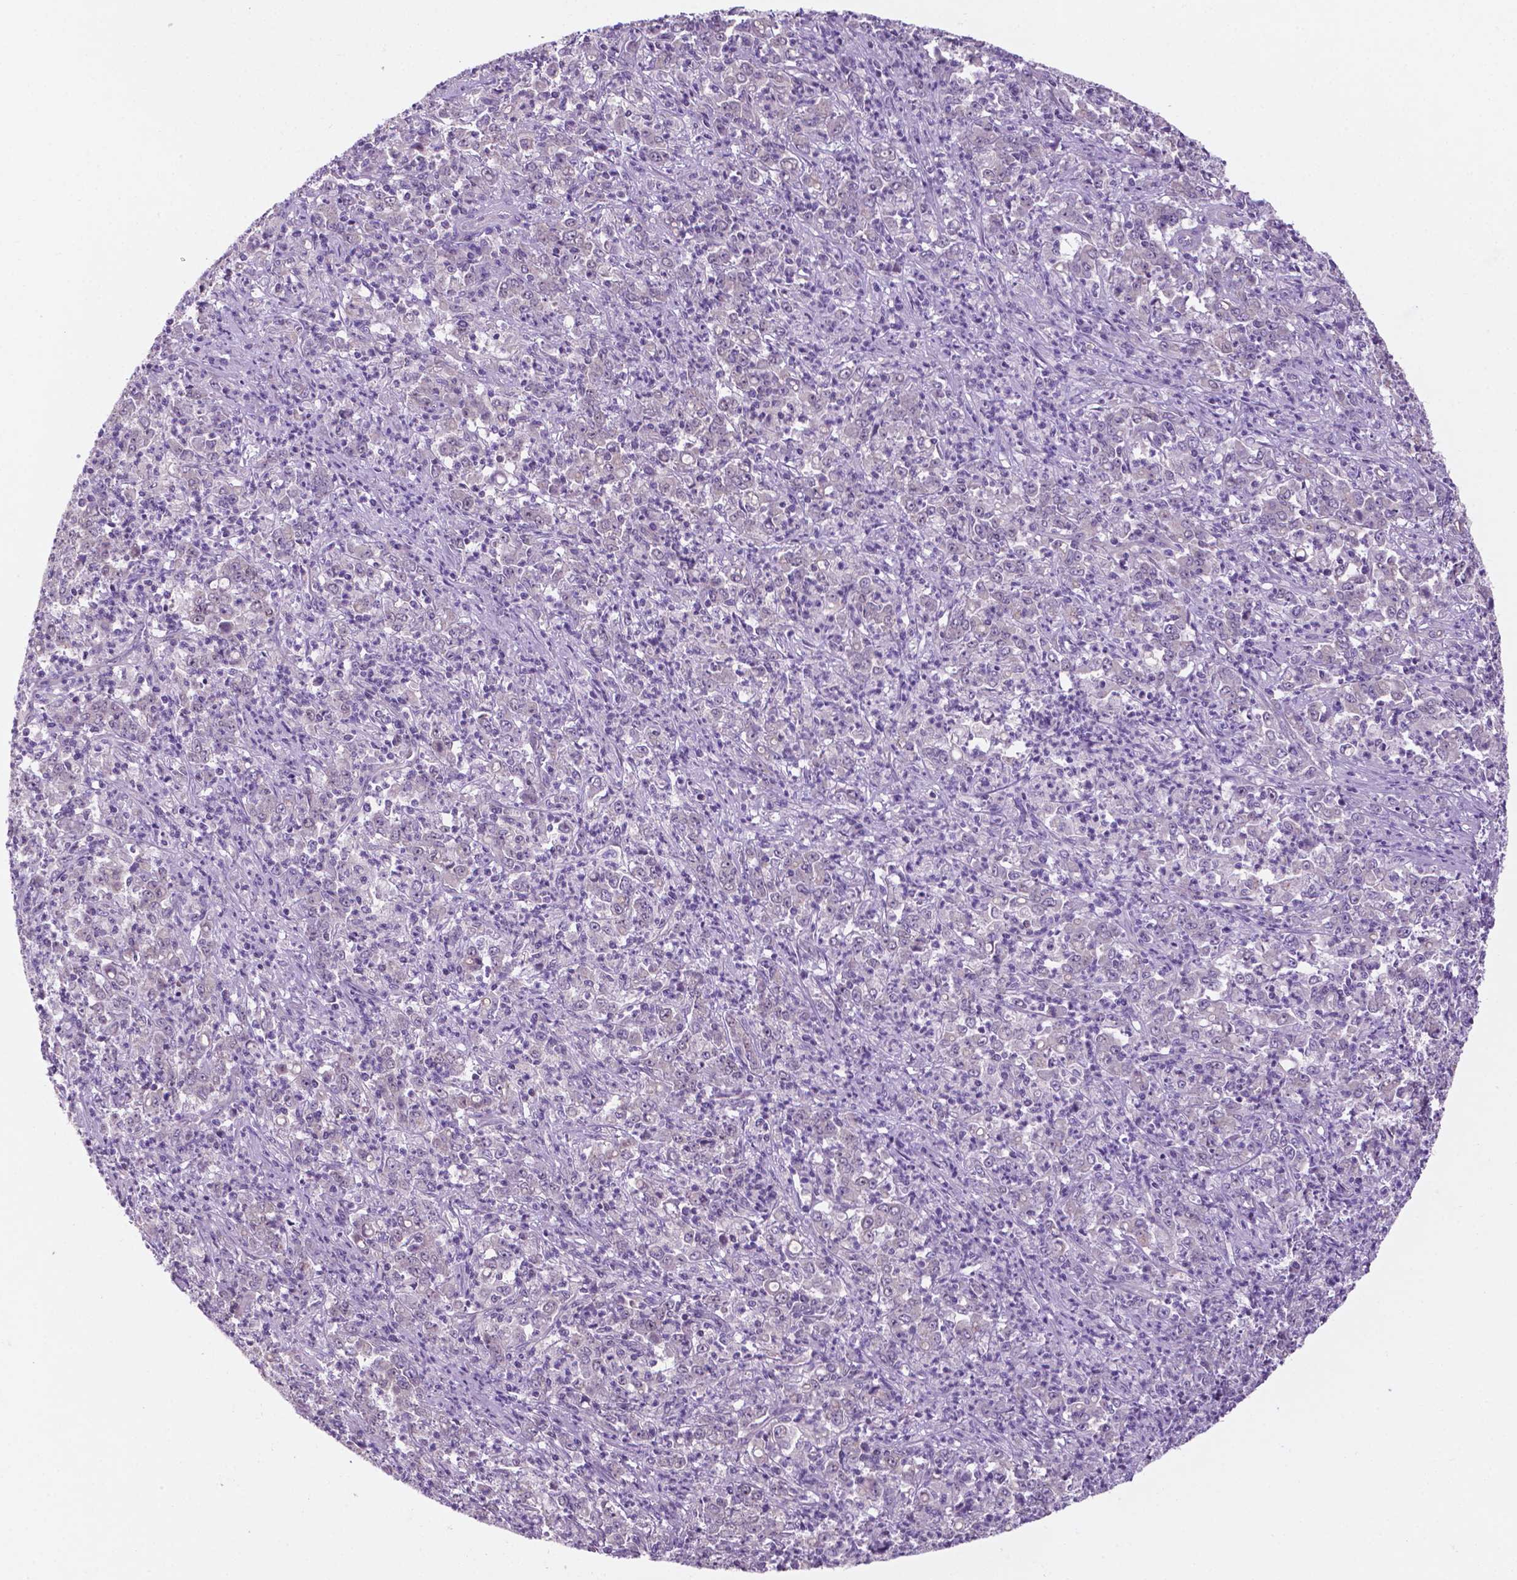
{"staining": {"intensity": "negative", "quantity": "none", "location": "none"}, "tissue": "stomach cancer", "cell_type": "Tumor cells", "image_type": "cancer", "snomed": [{"axis": "morphology", "description": "Adenocarcinoma, NOS"}, {"axis": "topography", "description": "Stomach, lower"}], "caption": "Immunohistochemical staining of human stomach cancer exhibits no significant staining in tumor cells.", "gene": "FAM50B", "patient": {"sex": "female", "age": 71}}